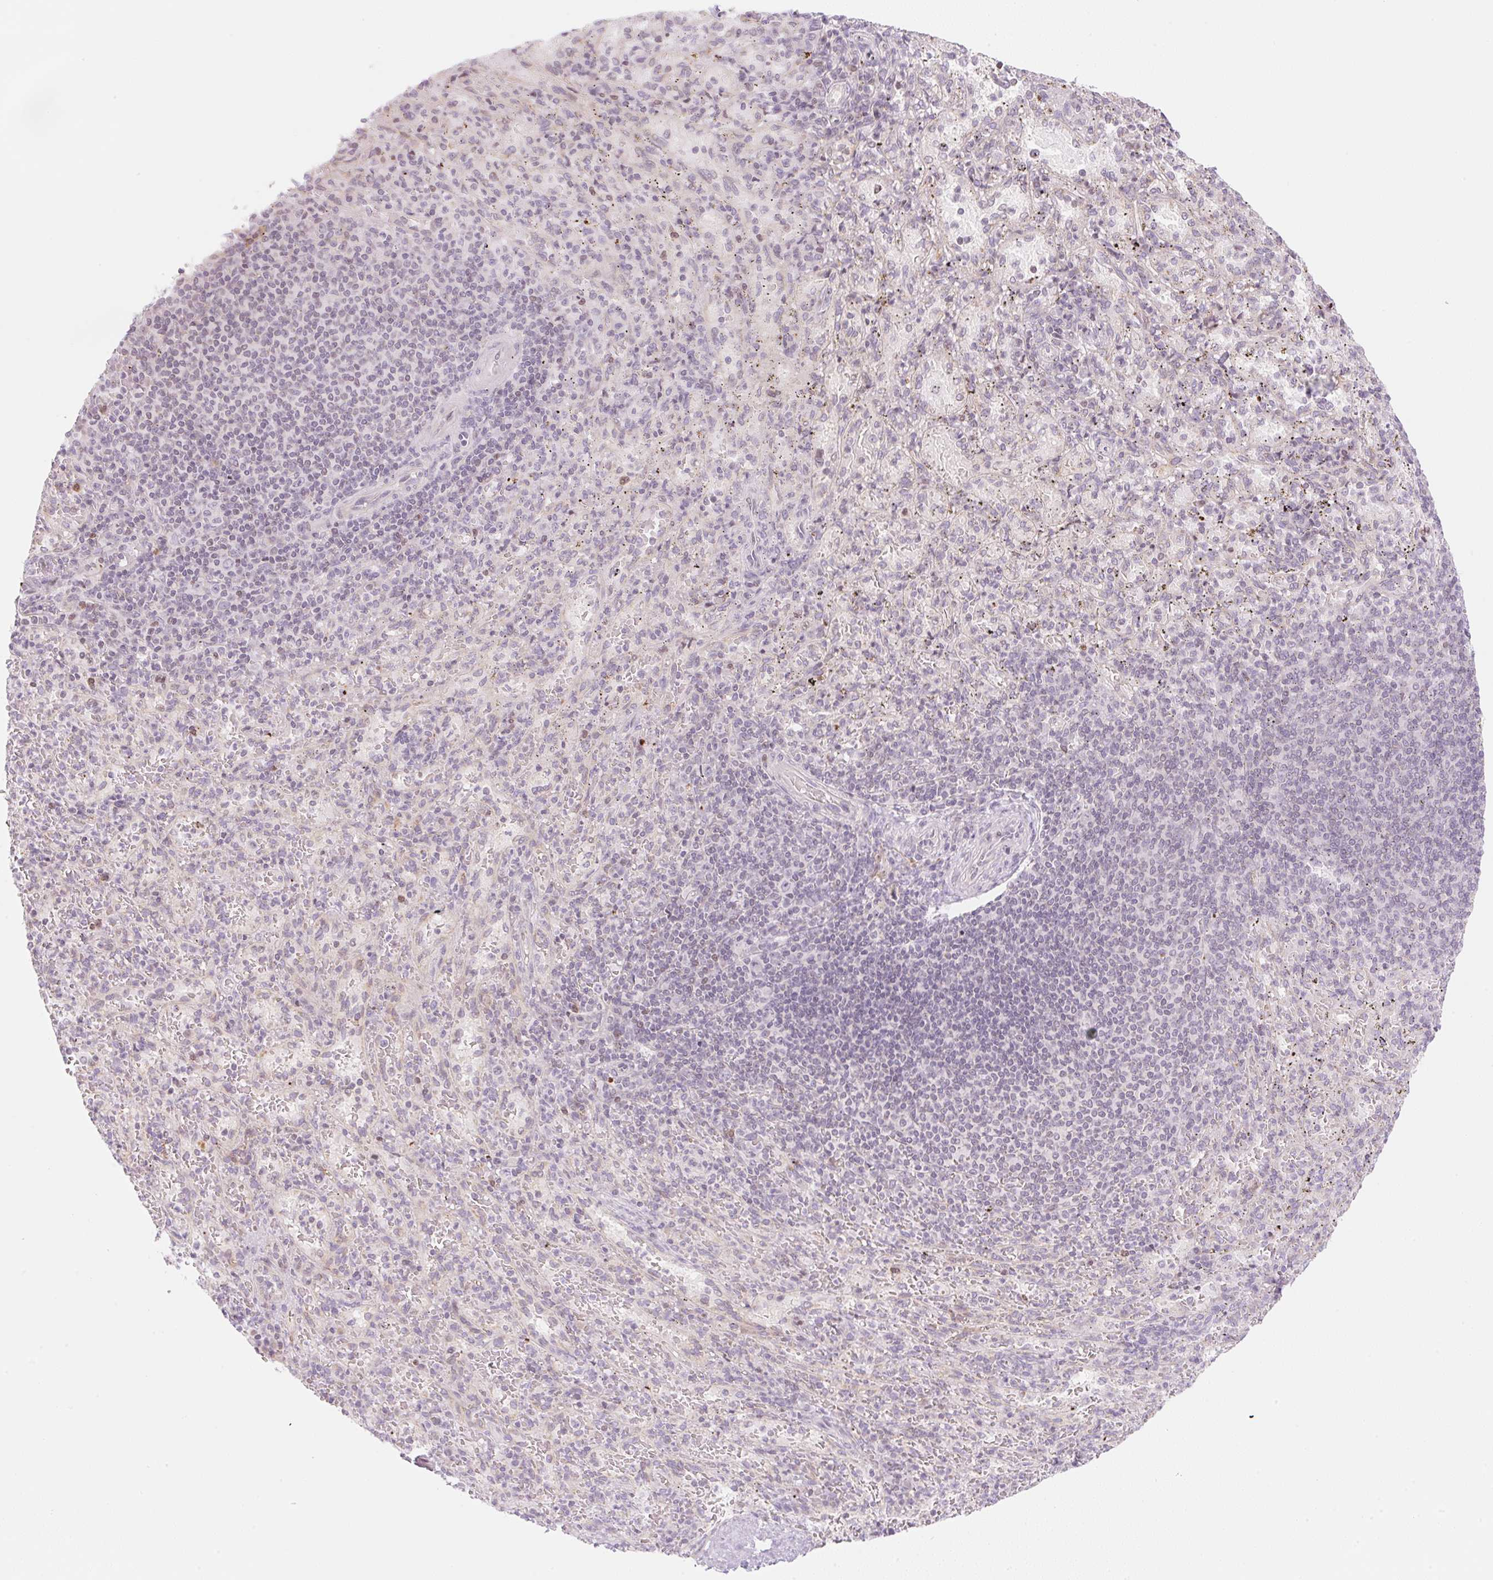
{"staining": {"intensity": "negative", "quantity": "none", "location": "none"}, "tissue": "spleen", "cell_type": "Cells in red pulp", "image_type": "normal", "snomed": [{"axis": "morphology", "description": "Normal tissue, NOS"}, {"axis": "topography", "description": "Spleen"}], "caption": "Normal spleen was stained to show a protein in brown. There is no significant positivity in cells in red pulp. (Immunohistochemistry, brightfield microscopy, high magnification).", "gene": "CASKIN1", "patient": {"sex": "male", "age": 57}}